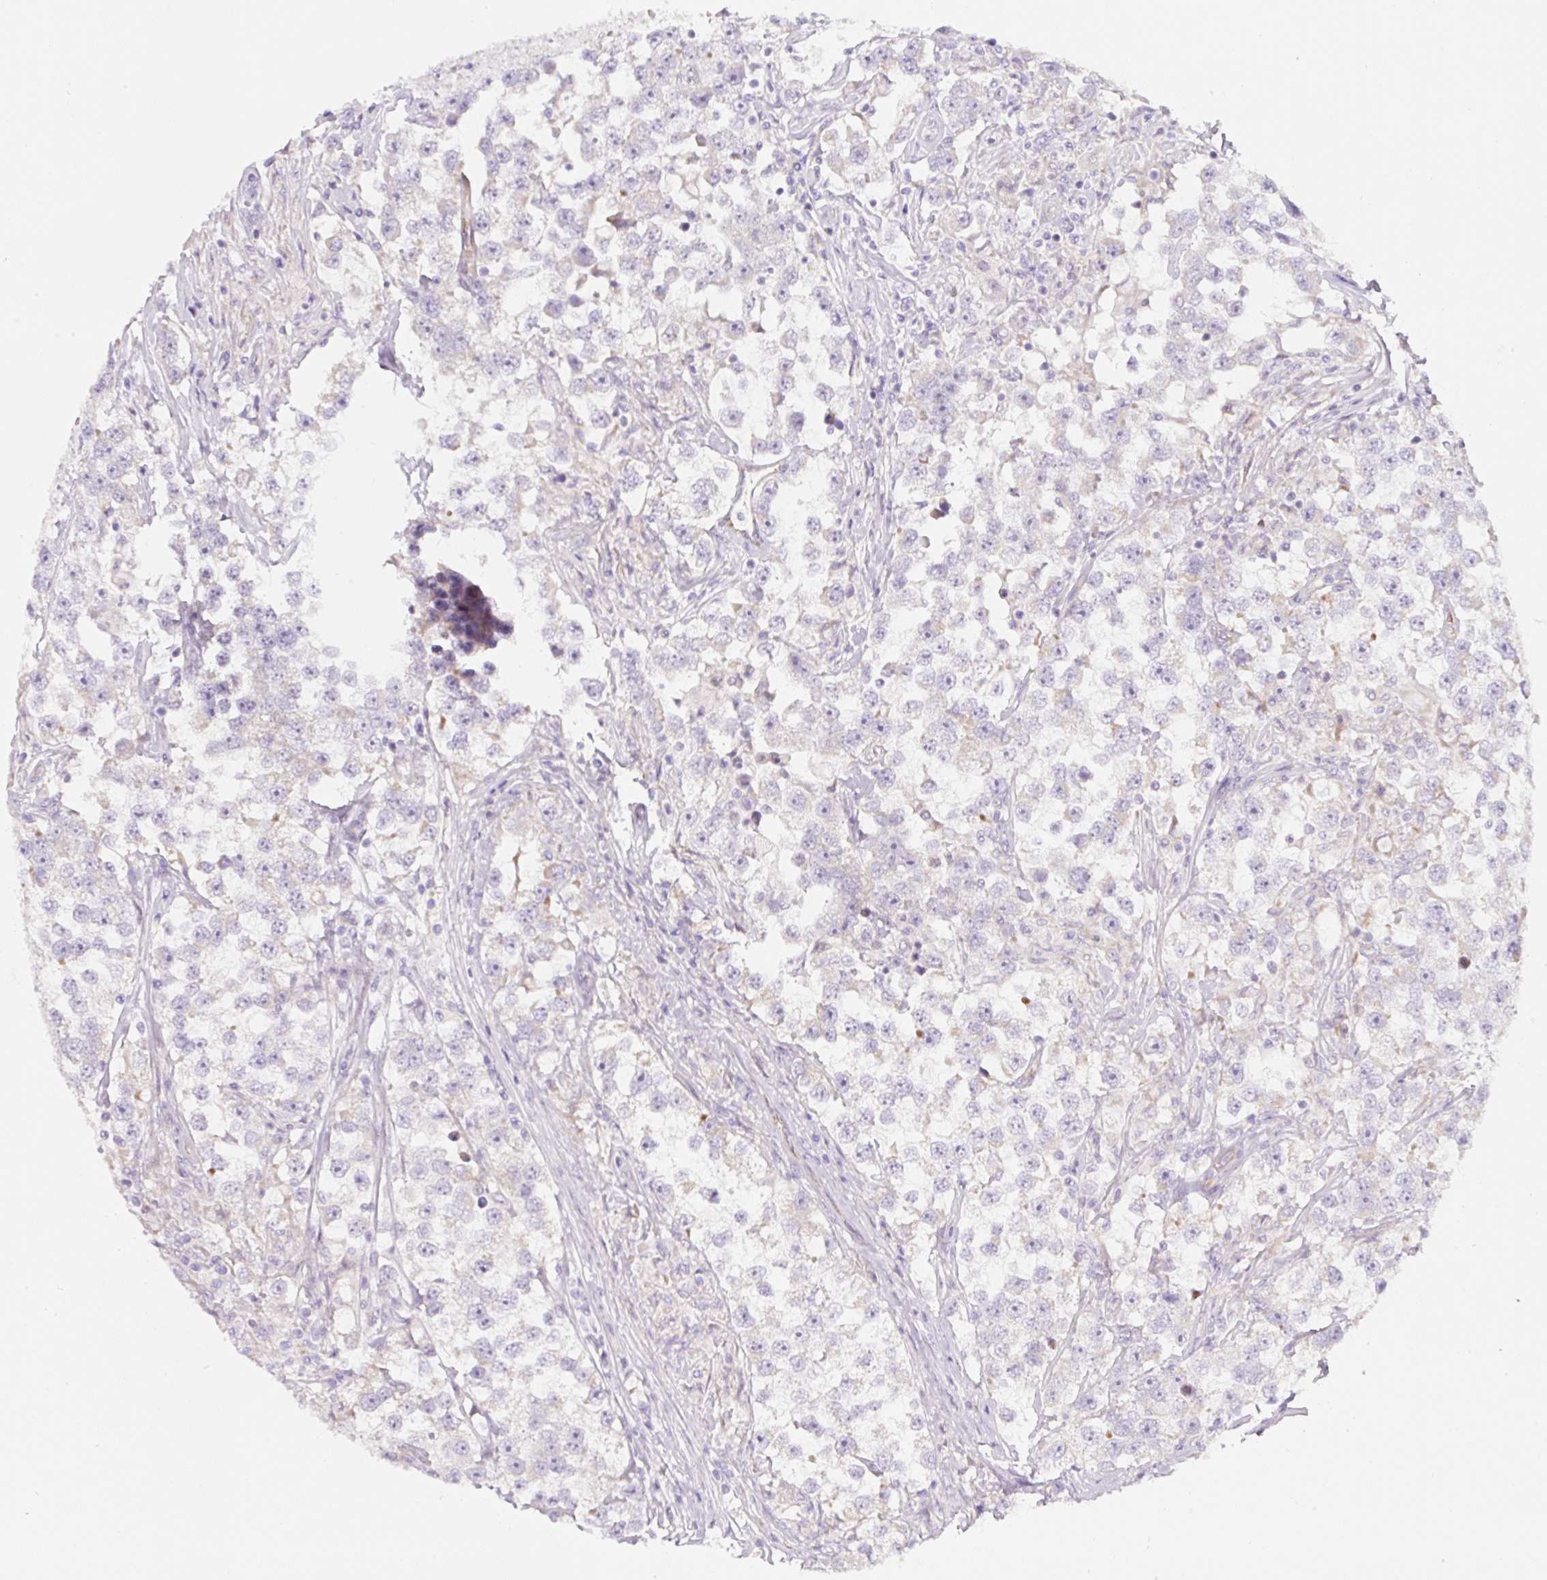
{"staining": {"intensity": "negative", "quantity": "none", "location": "none"}, "tissue": "testis cancer", "cell_type": "Tumor cells", "image_type": "cancer", "snomed": [{"axis": "morphology", "description": "Seminoma, NOS"}, {"axis": "topography", "description": "Testis"}], "caption": "This image is of testis seminoma stained with IHC to label a protein in brown with the nuclei are counter-stained blue. There is no expression in tumor cells.", "gene": "ERAP2", "patient": {"sex": "male", "age": 46}}